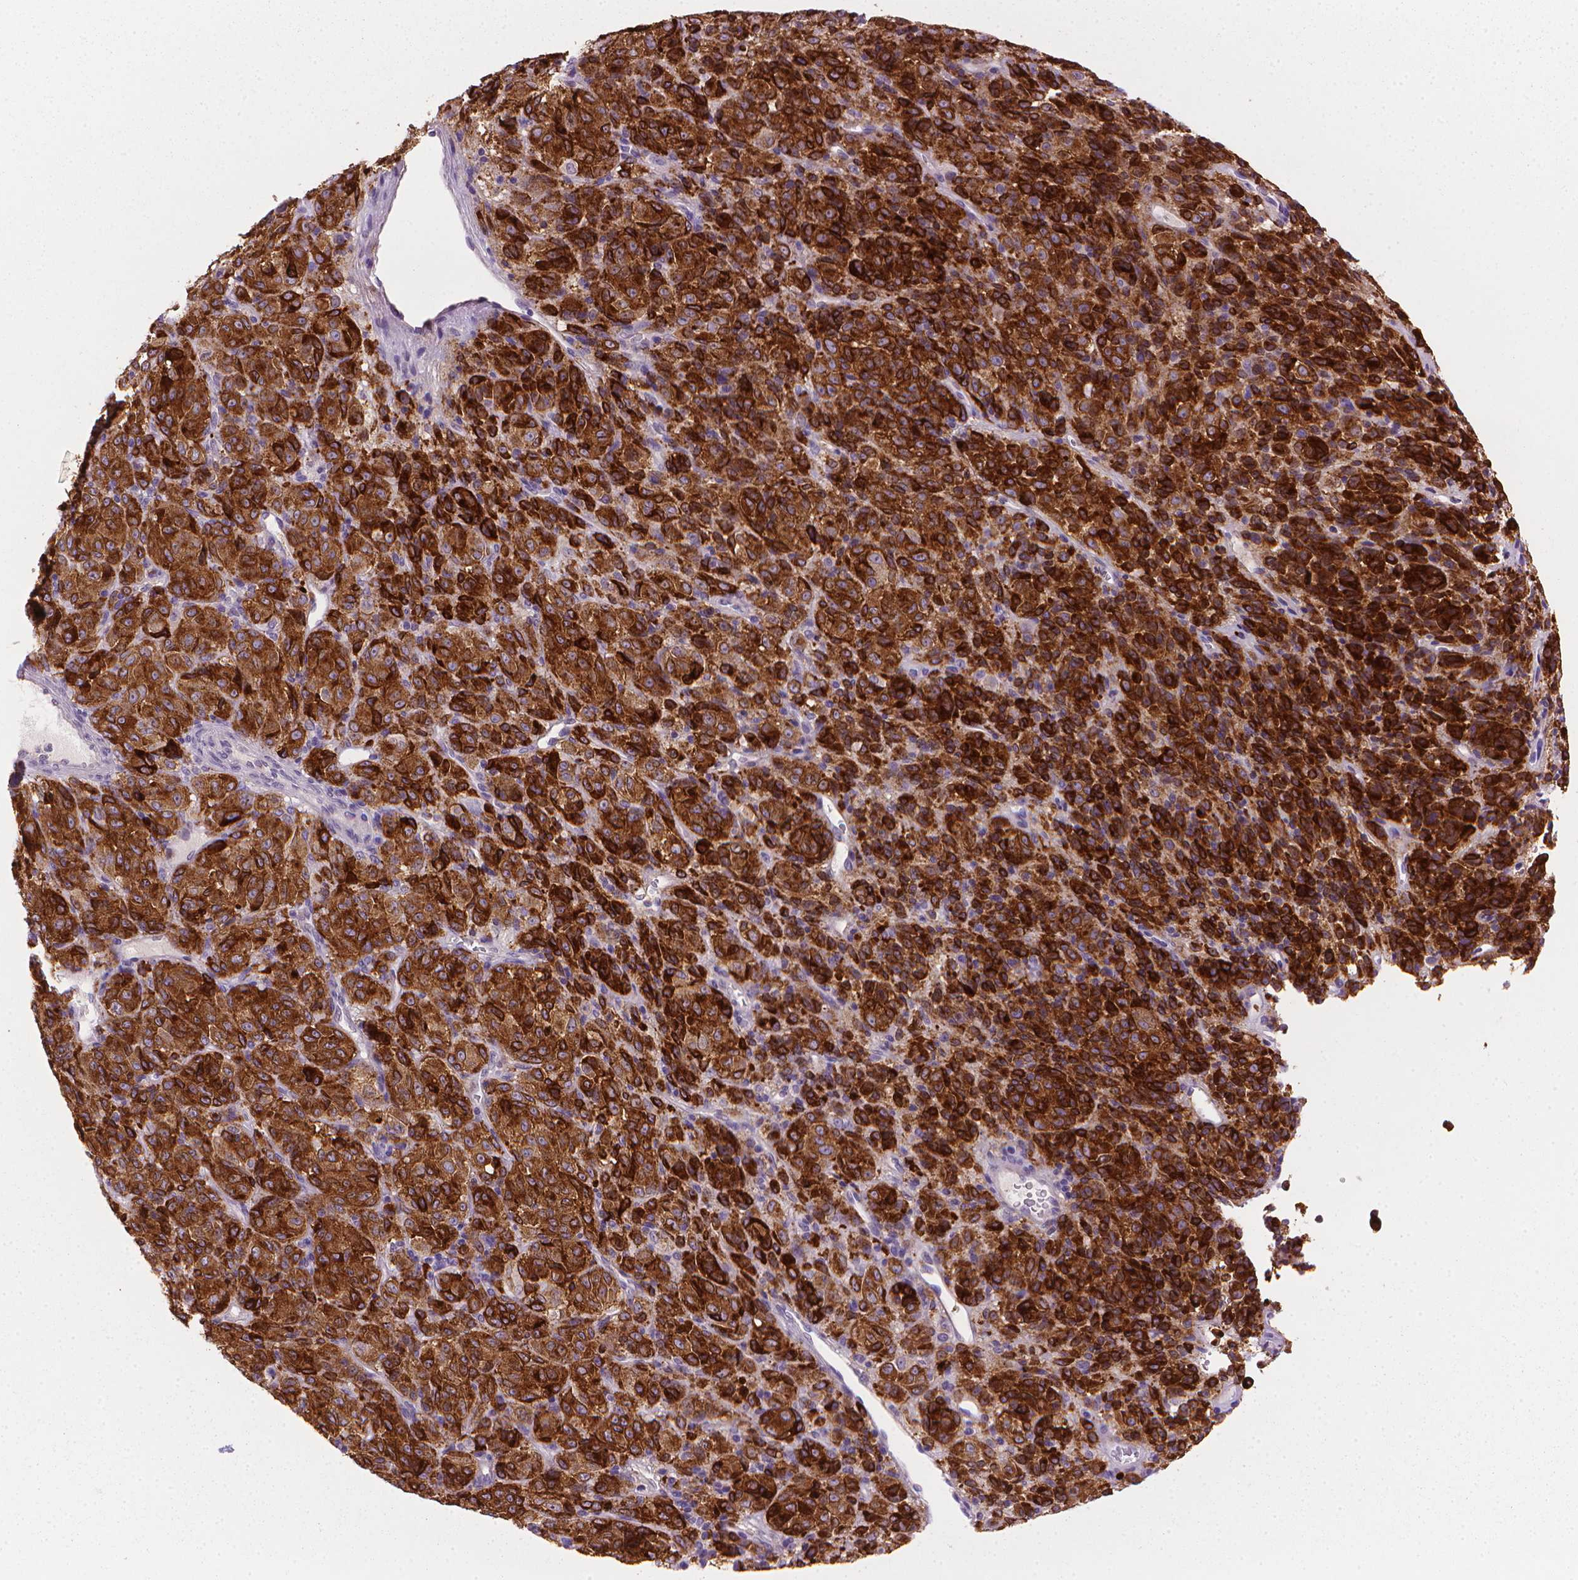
{"staining": {"intensity": "strong", "quantity": ">75%", "location": "cytoplasmic/membranous"}, "tissue": "melanoma", "cell_type": "Tumor cells", "image_type": "cancer", "snomed": [{"axis": "morphology", "description": "Malignant melanoma, Metastatic site"}, {"axis": "topography", "description": "Brain"}], "caption": "A brown stain highlights strong cytoplasmic/membranous expression of a protein in malignant melanoma (metastatic site) tumor cells. Nuclei are stained in blue.", "gene": "MLANA", "patient": {"sex": "female", "age": 56}}